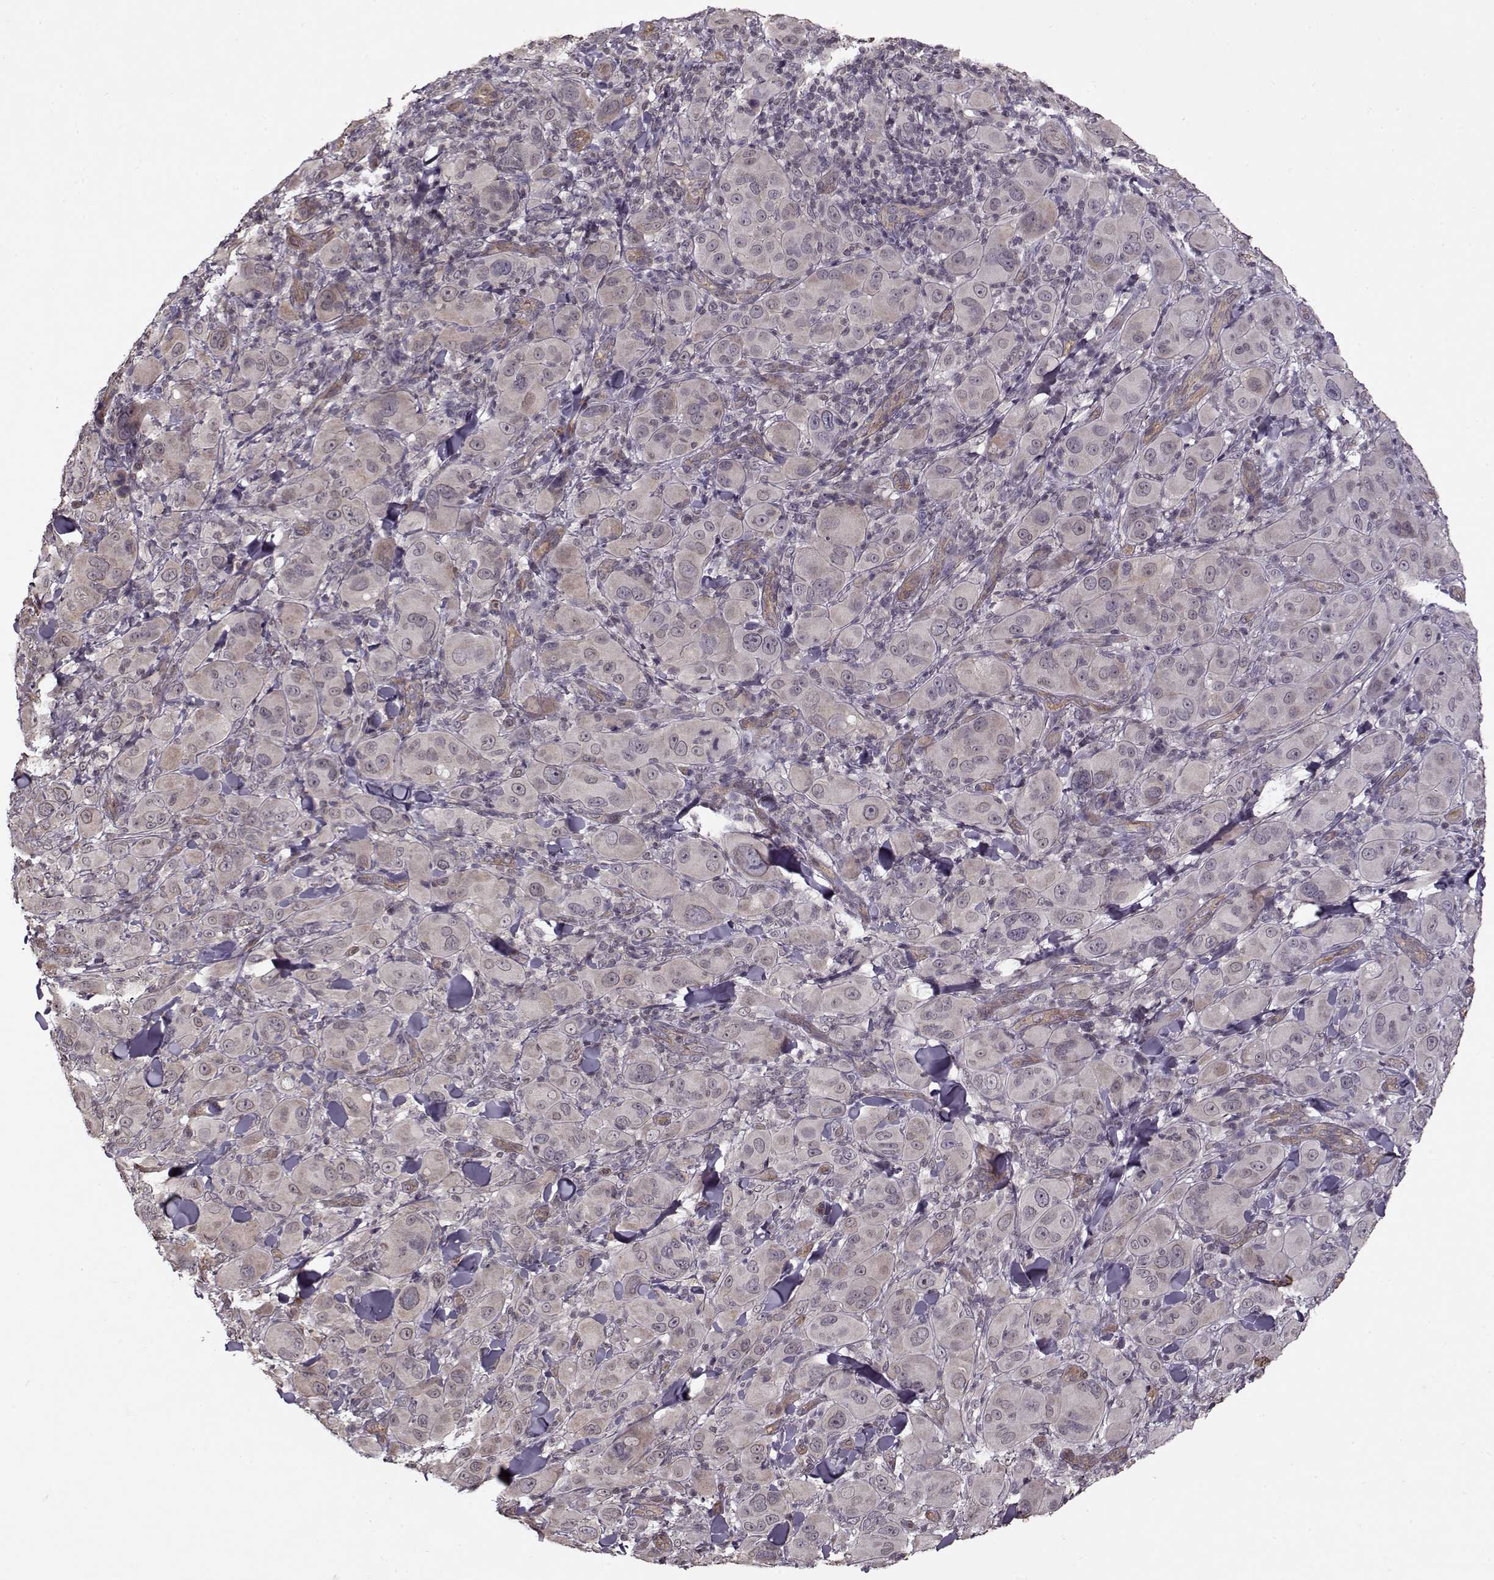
{"staining": {"intensity": "weak", "quantity": "<25%", "location": "cytoplasmic/membranous"}, "tissue": "melanoma", "cell_type": "Tumor cells", "image_type": "cancer", "snomed": [{"axis": "morphology", "description": "Malignant melanoma, NOS"}, {"axis": "topography", "description": "Skin"}], "caption": "IHC micrograph of neoplastic tissue: human malignant melanoma stained with DAB (3,3'-diaminobenzidine) shows no significant protein staining in tumor cells.", "gene": "KRT9", "patient": {"sex": "female", "age": 87}}